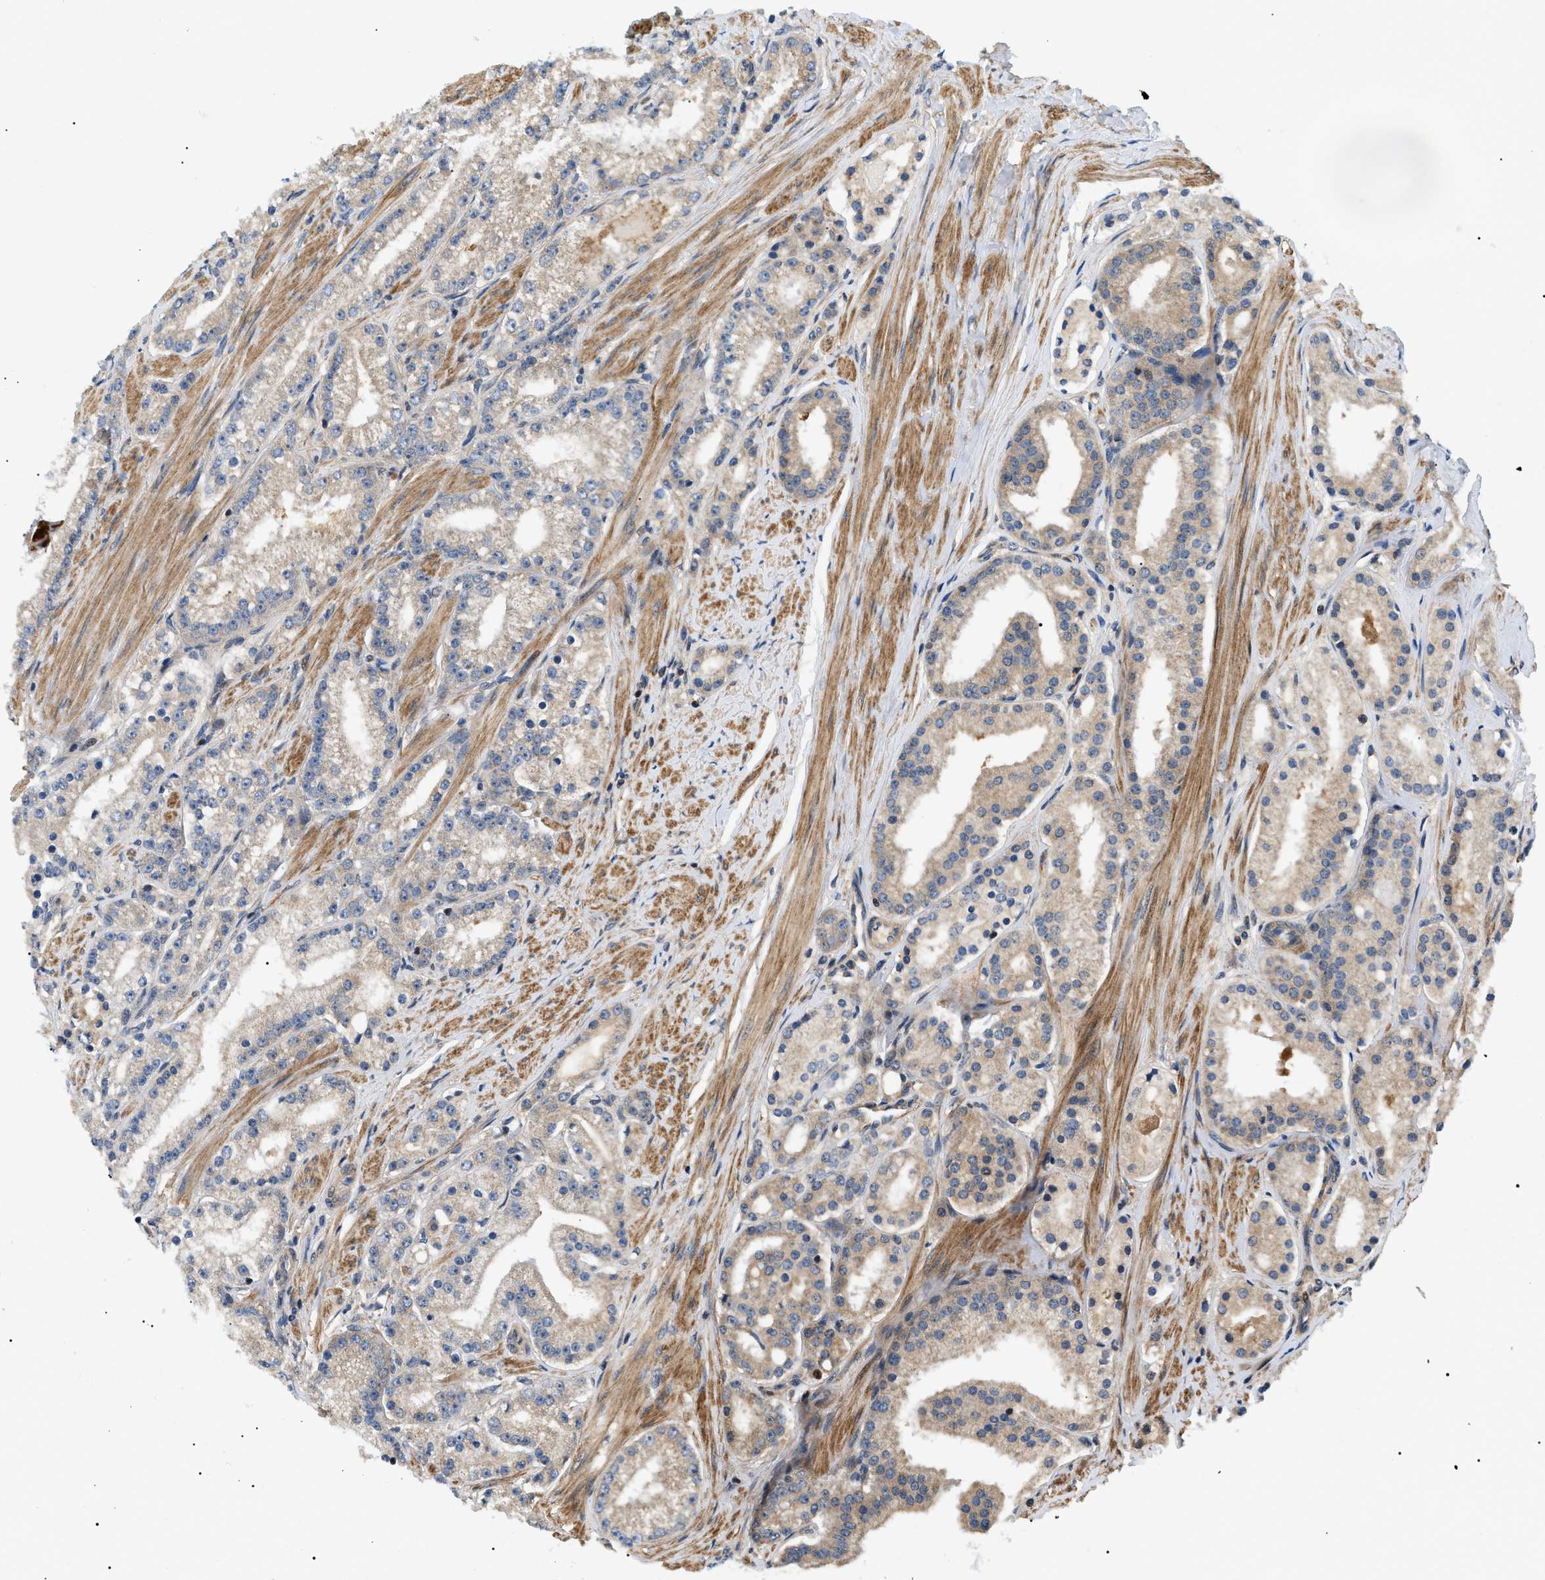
{"staining": {"intensity": "weak", "quantity": "25%-75%", "location": "cytoplasmic/membranous"}, "tissue": "prostate cancer", "cell_type": "Tumor cells", "image_type": "cancer", "snomed": [{"axis": "morphology", "description": "Adenocarcinoma, Low grade"}, {"axis": "topography", "description": "Prostate"}], "caption": "This is a photomicrograph of immunohistochemistry staining of low-grade adenocarcinoma (prostate), which shows weak expression in the cytoplasmic/membranous of tumor cells.", "gene": "PPM1B", "patient": {"sex": "male", "age": 63}}